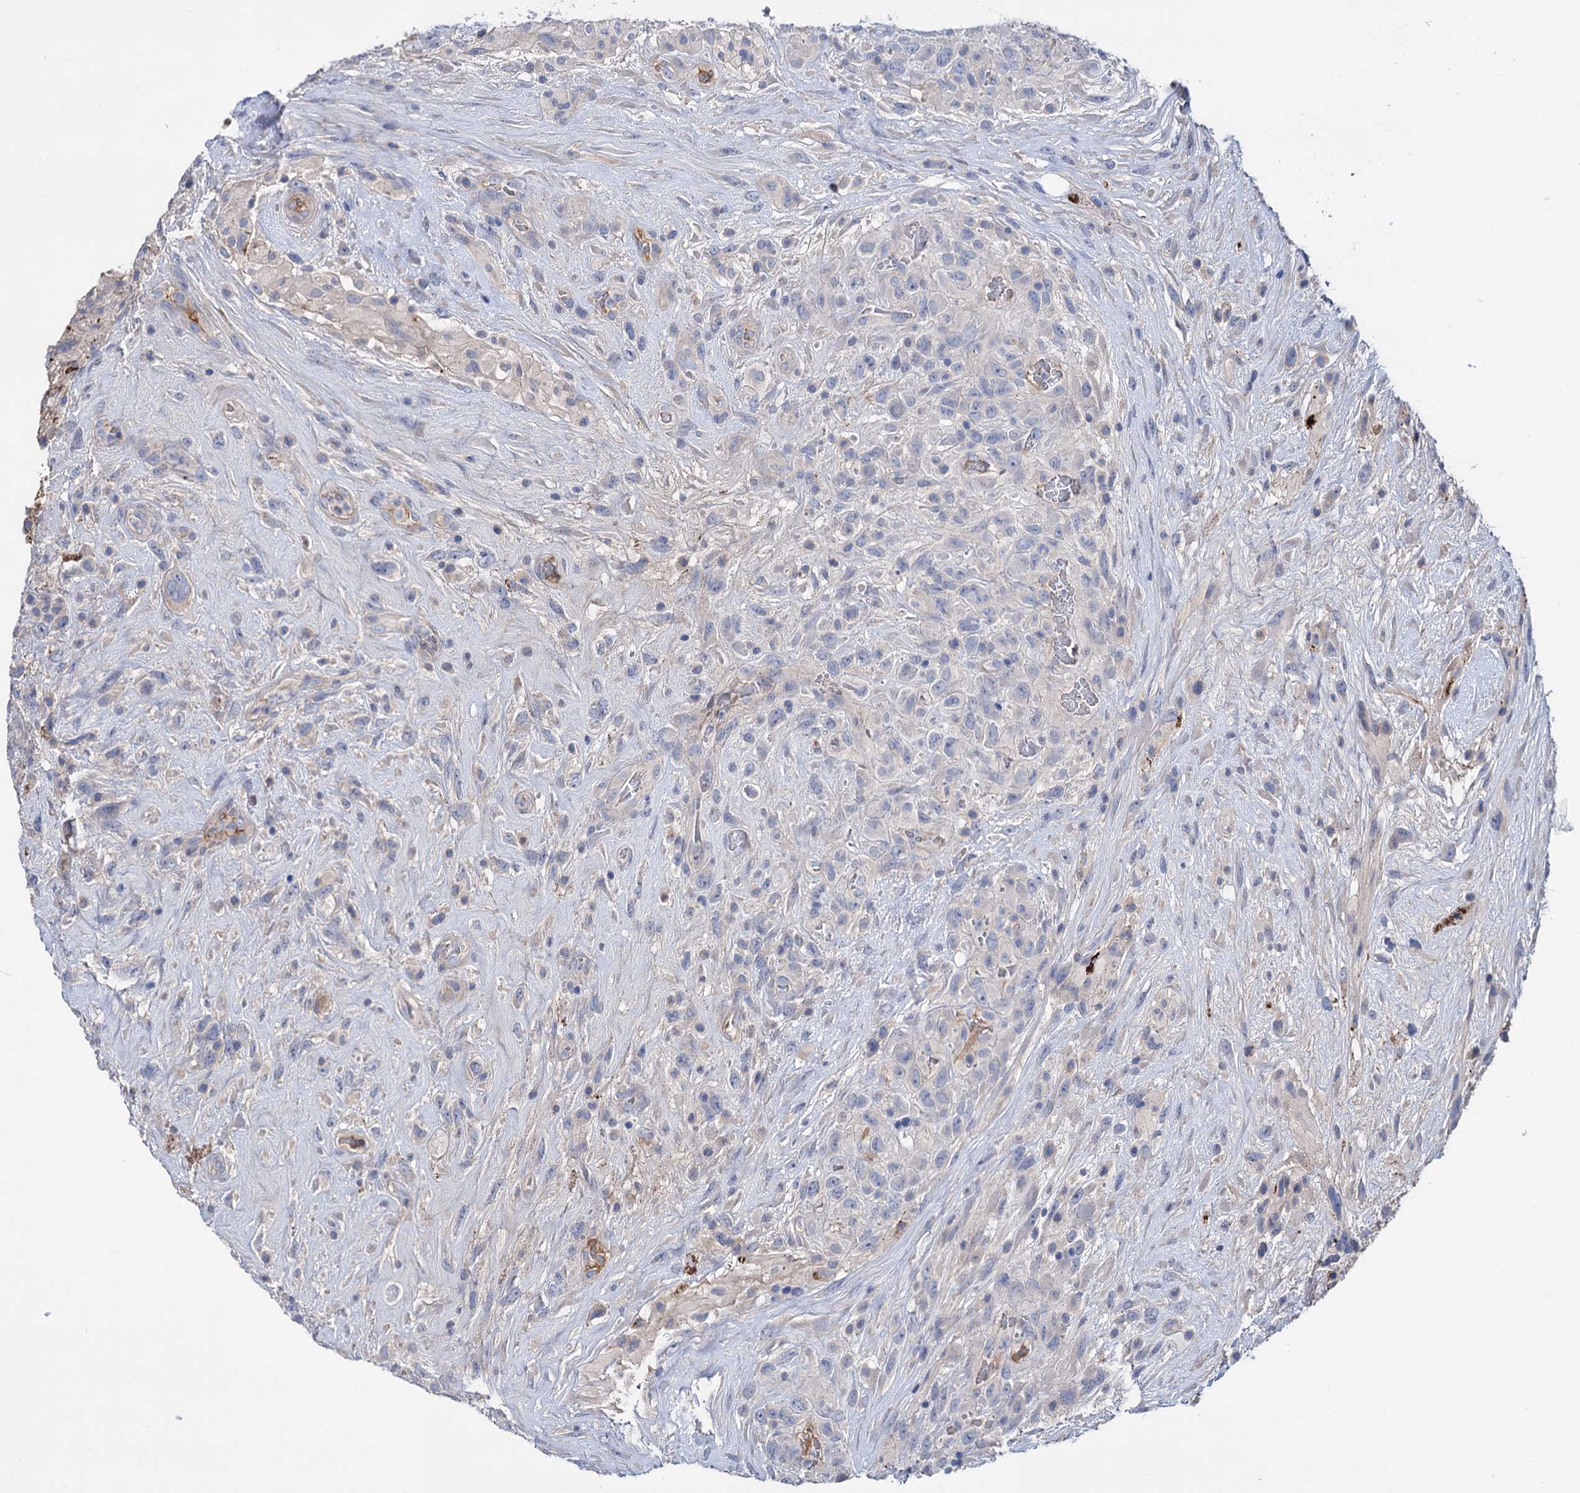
{"staining": {"intensity": "negative", "quantity": "none", "location": "none"}, "tissue": "glioma", "cell_type": "Tumor cells", "image_type": "cancer", "snomed": [{"axis": "morphology", "description": "Glioma, malignant, High grade"}, {"axis": "topography", "description": "Brain"}], "caption": "Tumor cells are negative for brown protein staining in glioma.", "gene": "PPP1R32", "patient": {"sex": "male", "age": 61}}